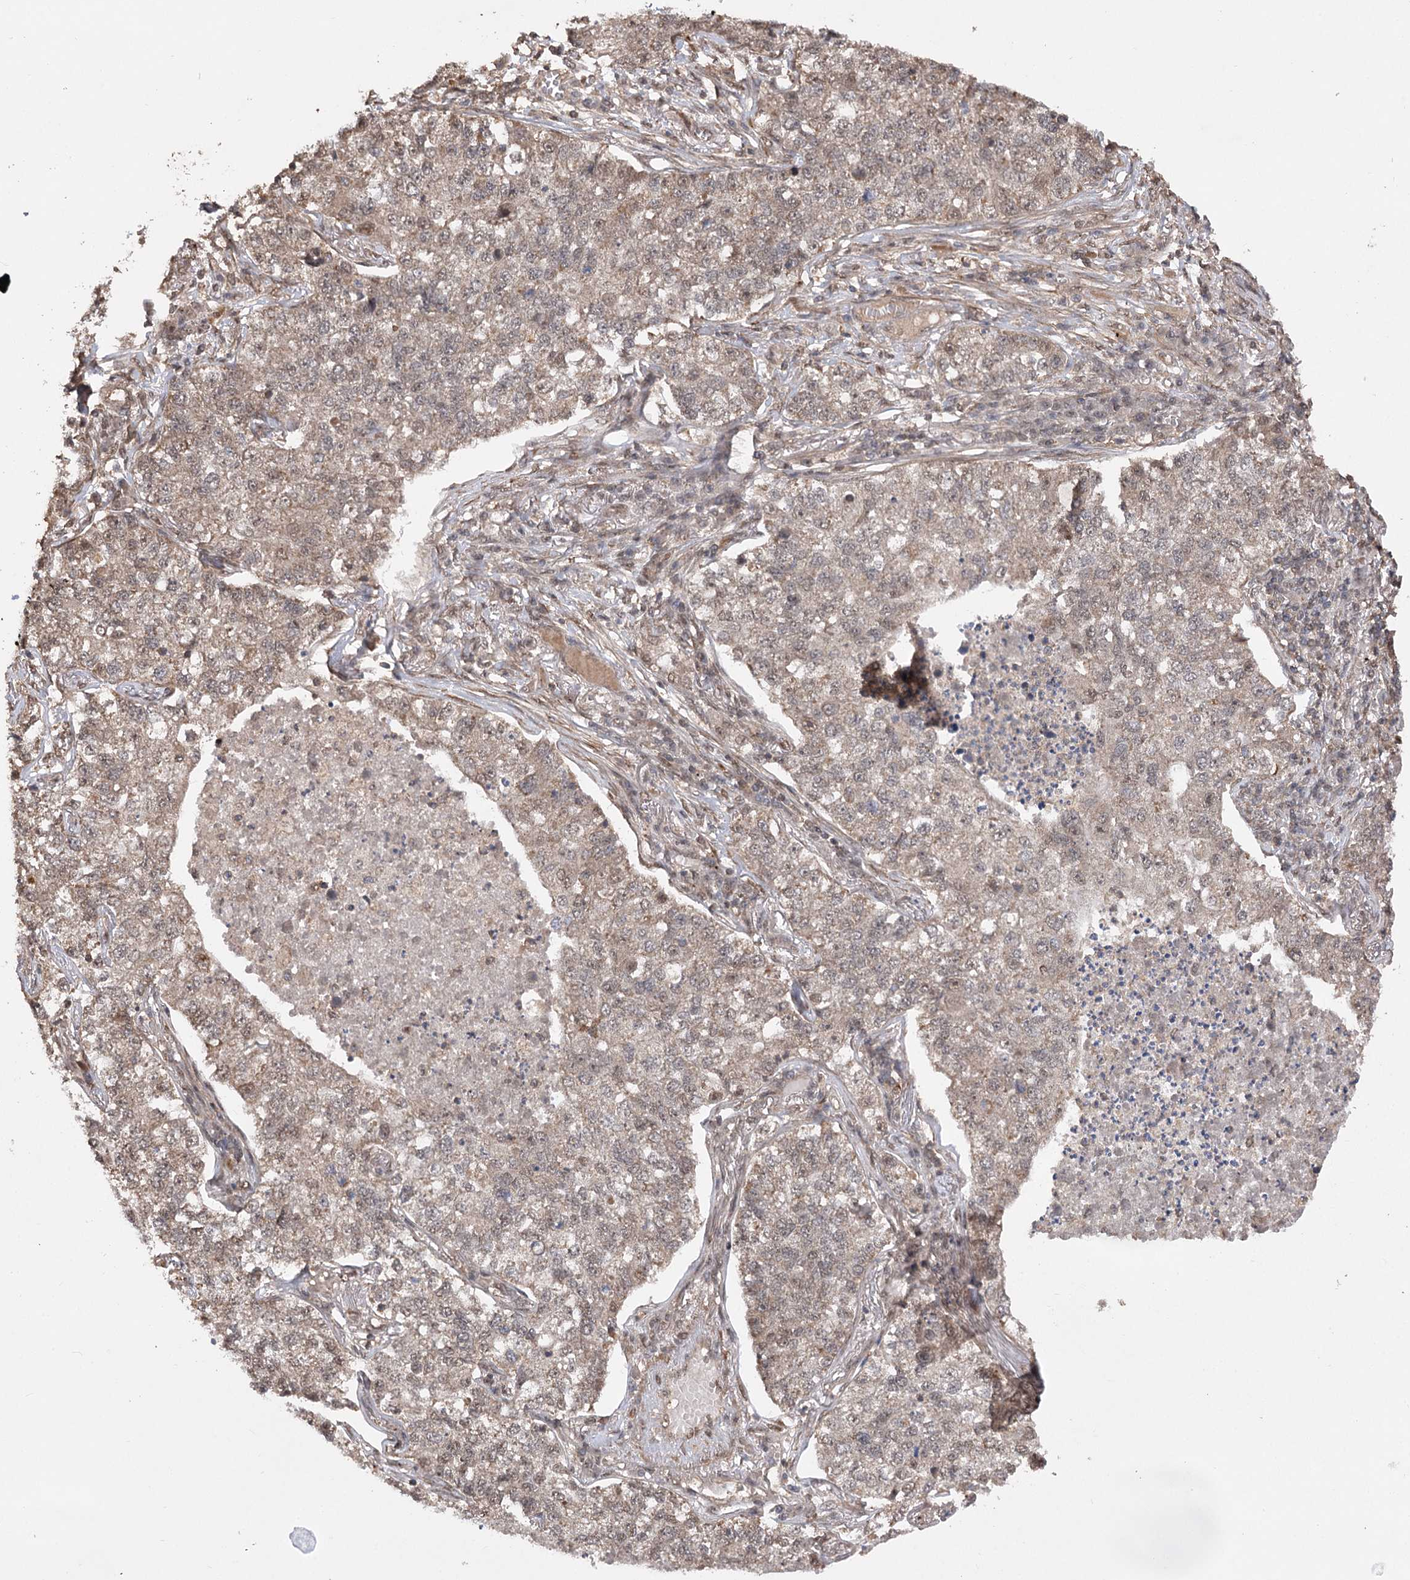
{"staining": {"intensity": "weak", "quantity": ">75%", "location": "cytoplasmic/membranous,nuclear"}, "tissue": "lung cancer", "cell_type": "Tumor cells", "image_type": "cancer", "snomed": [{"axis": "morphology", "description": "Adenocarcinoma, NOS"}, {"axis": "topography", "description": "Lung"}], "caption": "Immunohistochemistry (IHC) of human lung adenocarcinoma shows low levels of weak cytoplasmic/membranous and nuclear expression in about >75% of tumor cells. Immunohistochemistry (IHC) stains the protein of interest in brown and the nuclei are stained blue.", "gene": "TENM2", "patient": {"sex": "male", "age": 49}}